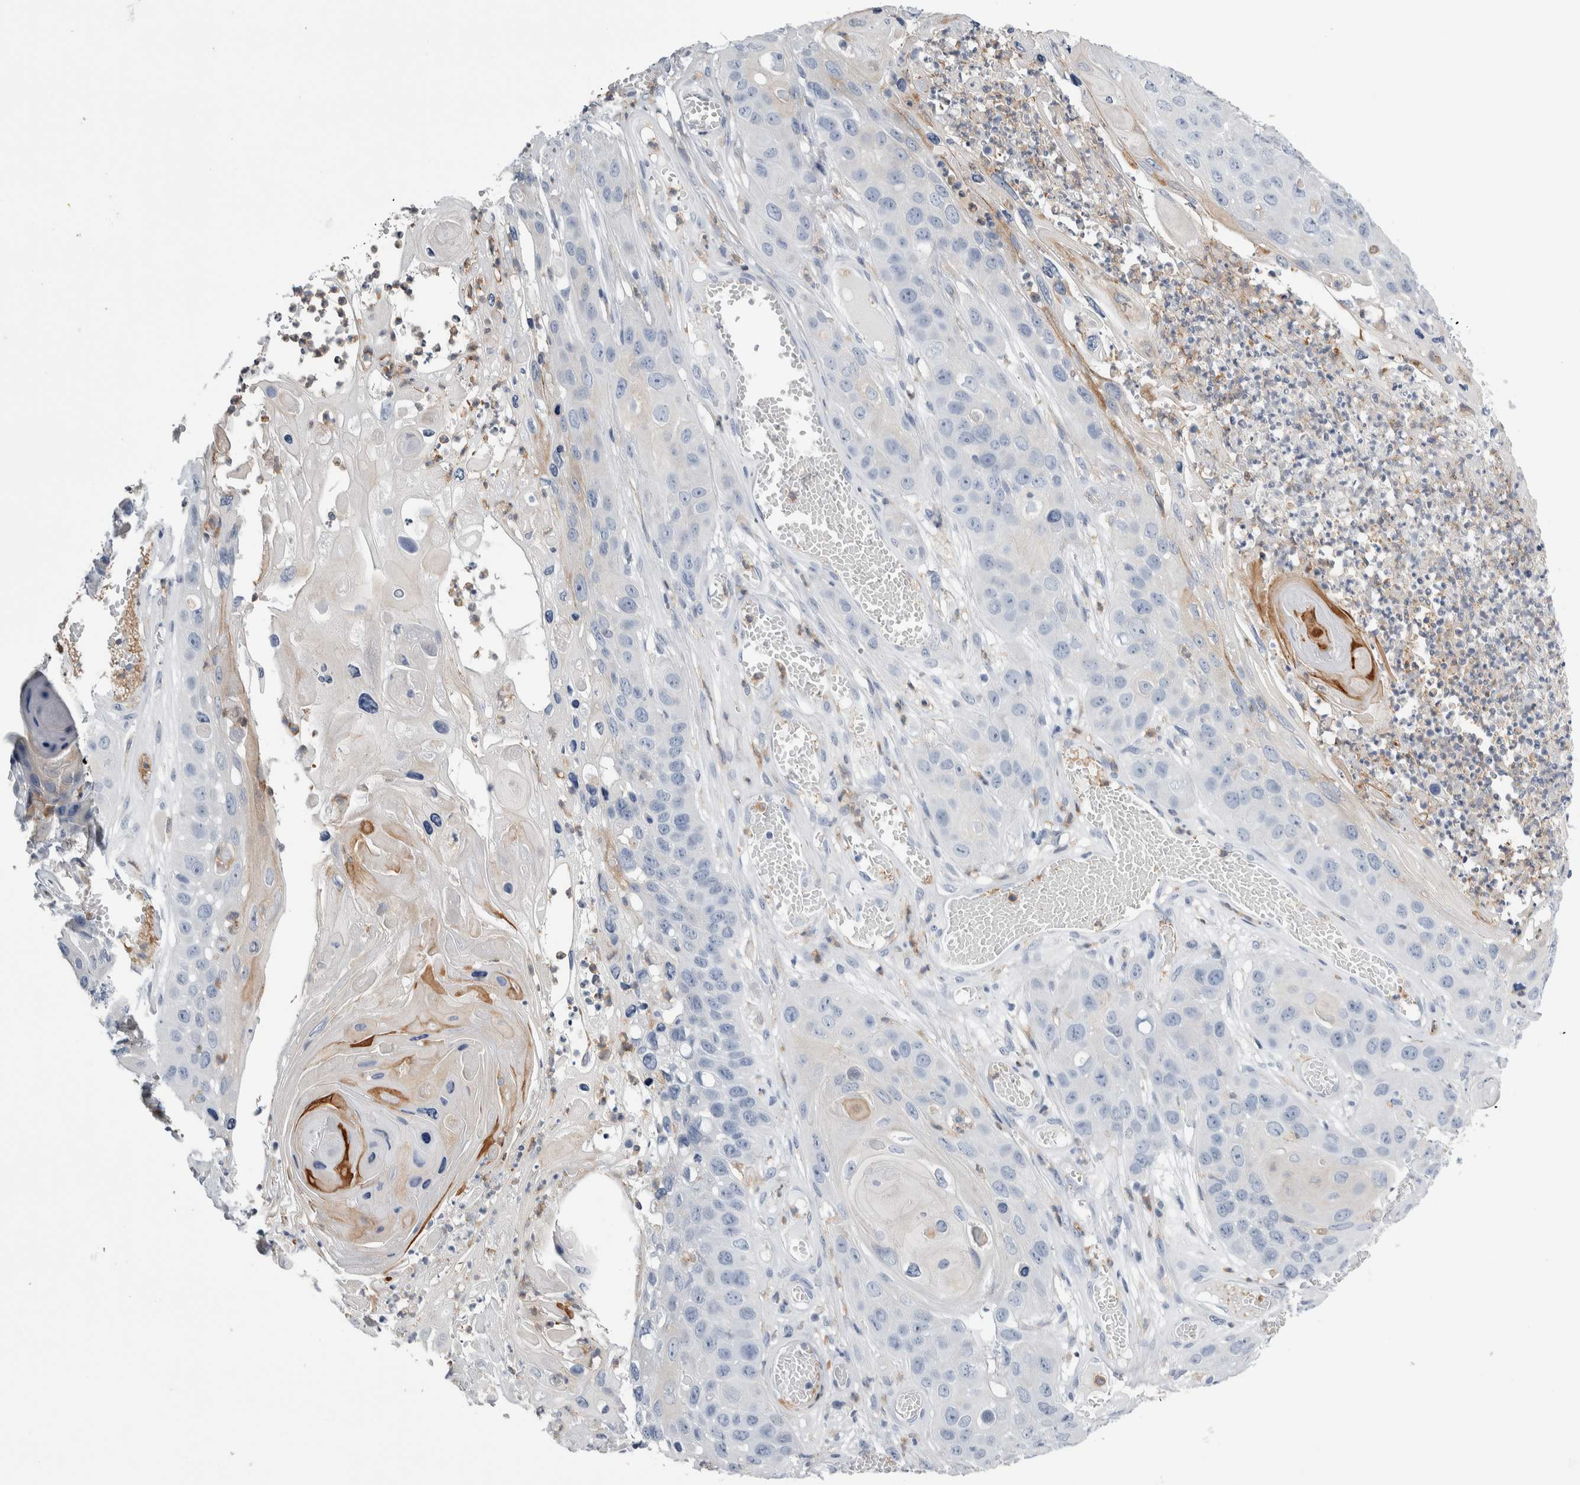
{"staining": {"intensity": "negative", "quantity": "none", "location": "none"}, "tissue": "skin cancer", "cell_type": "Tumor cells", "image_type": "cancer", "snomed": [{"axis": "morphology", "description": "Squamous cell carcinoma, NOS"}, {"axis": "topography", "description": "Skin"}], "caption": "The immunohistochemistry micrograph has no significant positivity in tumor cells of skin cancer (squamous cell carcinoma) tissue. The staining is performed using DAB (3,3'-diaminobenzidine) brown chromogen with nuclei counter-stained in using hematoxylin.", "gene": "SKAP2", "patient": {"sex": "male", "age": 55}}